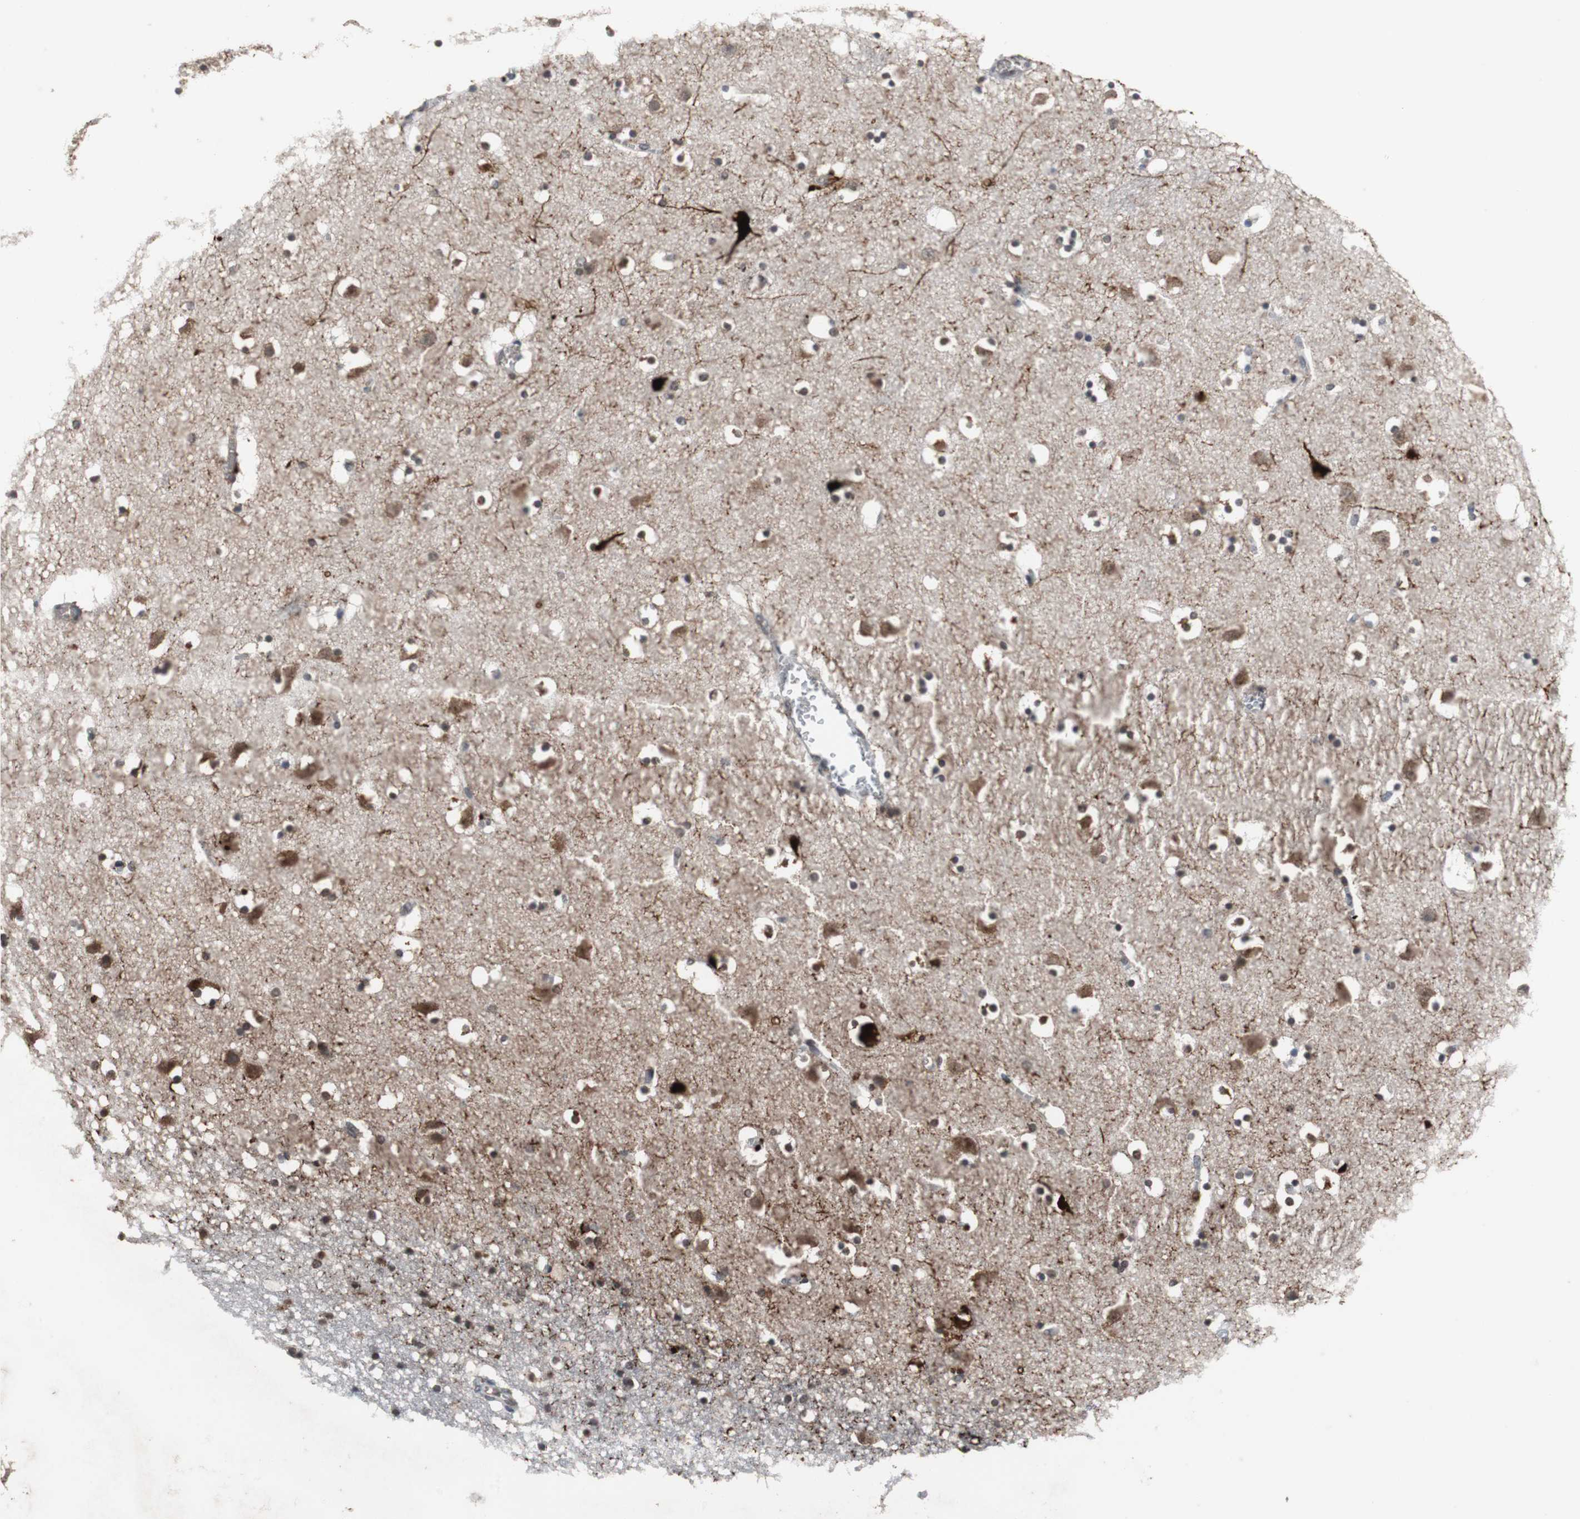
{"staining": {"intensity": "moderate", "quantity": "25%-75%", "location": "cytoplasmic/membranous,nuclear"}, "tissue": "caudate", "cell_type": "Glial cells", "image_type": "normal", "snomed": [{"axis": "morphology", "description": "Normal tissue, NOS"}, {"axis": "topography", "description": "Lateral ventricle wall"}], "caption": "A brown stain shows moderate cytoplasmic/membranous,nuclear expression of a protein in glial cells of benign human caudate. Using DAB (3,3'-diaminobenzidine) (brown) and hematoxylin (blue) stains, captured at high magnification using brightfield microscopy.", "gene": "CALB2", "patient": {"sex": "male", "age": 45}}